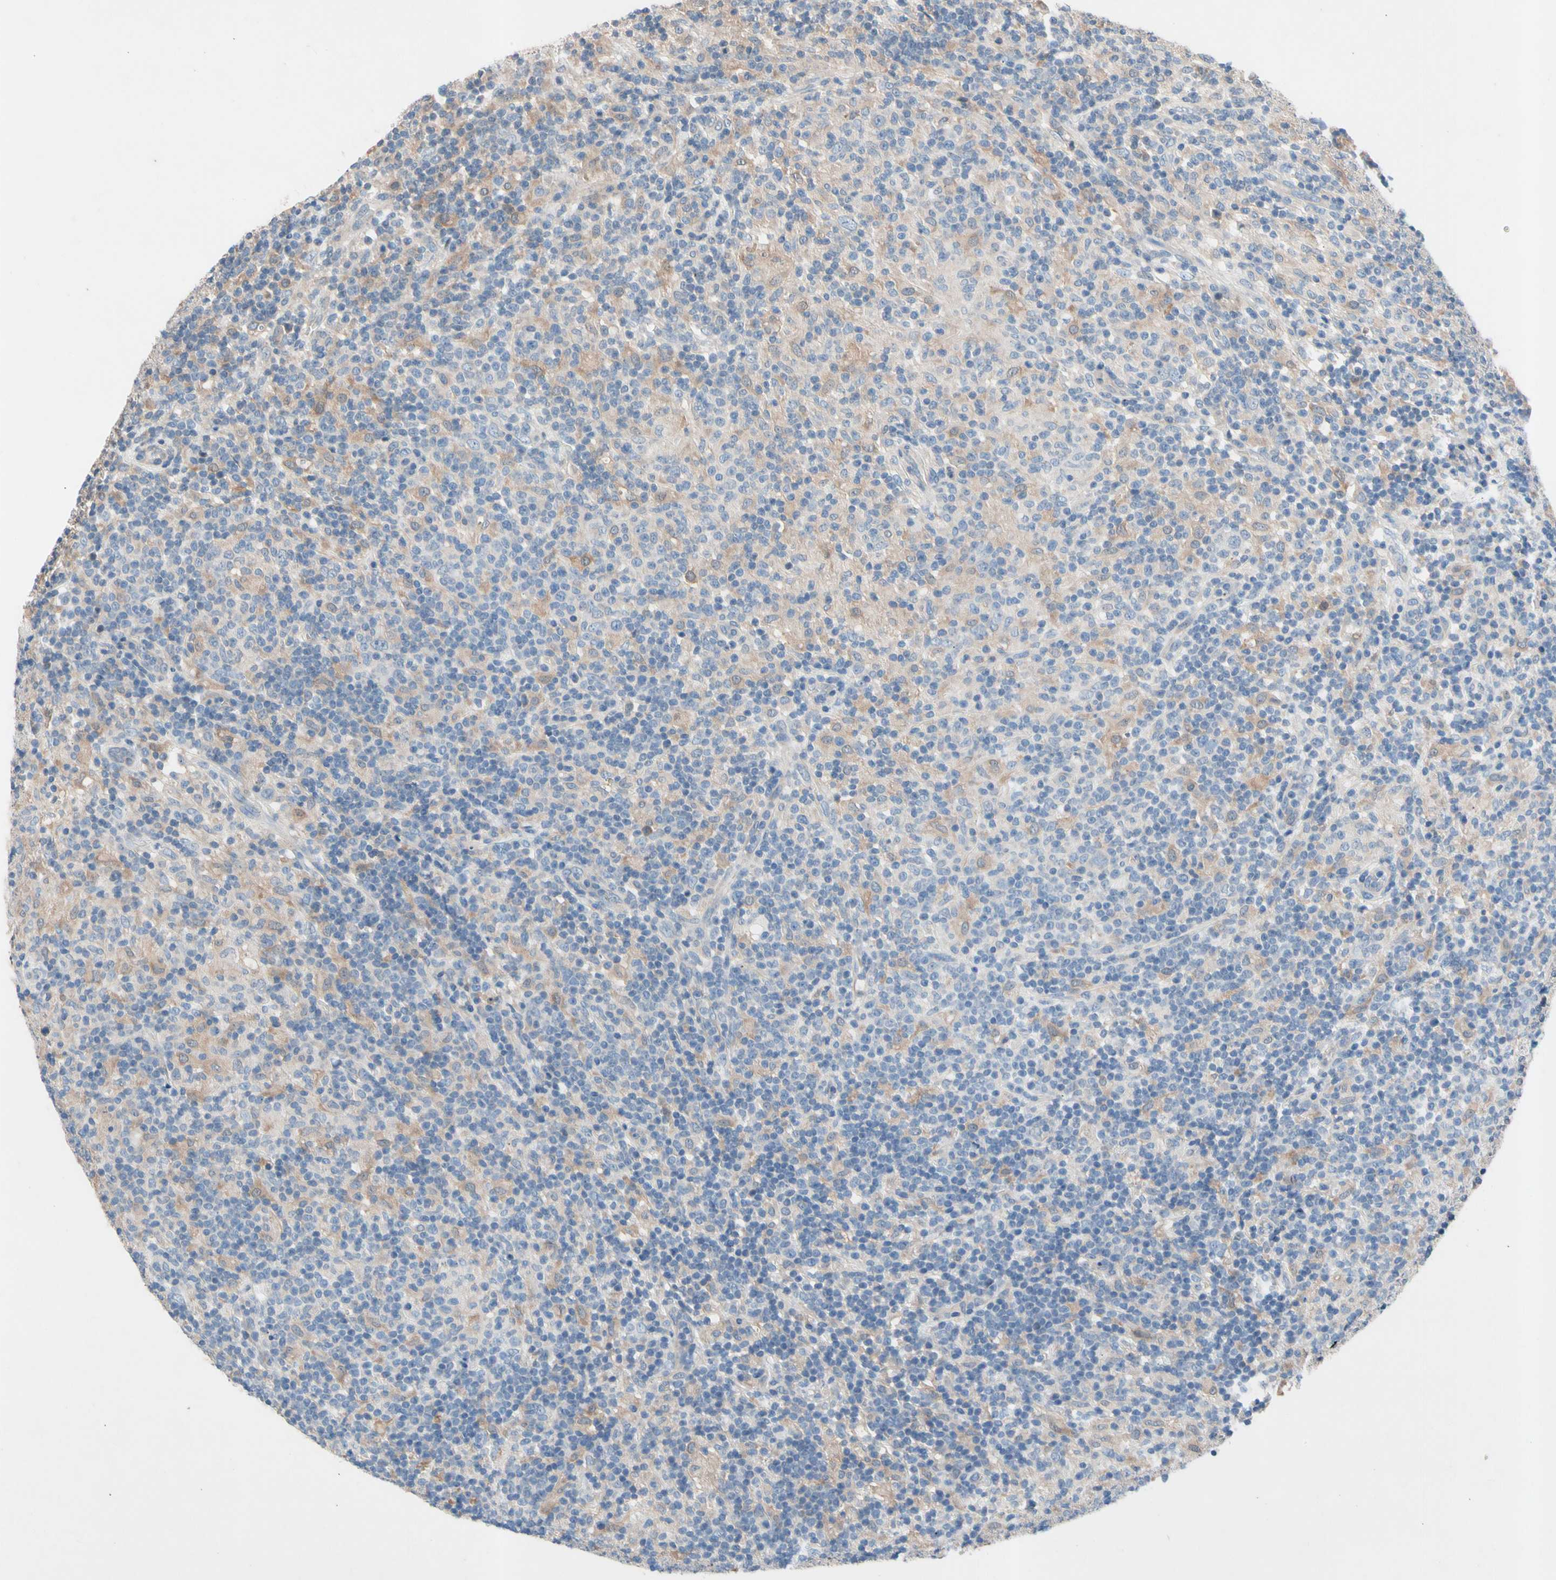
{"staining": {"intensity": "weak", "quantity": ">75%", "location": "cytoplasmic/membranous"}, "tissue": "lymphoma", "cell_type": "Tumor cells", "image_type": "cancer", "snomed": [{"axis": "morphology", "description": "Hodgkin's disease, NOS"}, {"axis": "topography", "description": "Lymph node"}], "caption": "An immunohistochemistry histopathology image of neoplastic tissue is shown. Protein staining in brown highlights weak cytoplasmic/membranous positivity in lymphoma within tumor cells.", "gene": "PRDX4", "patient": {"sex": "male", "age": 70}}